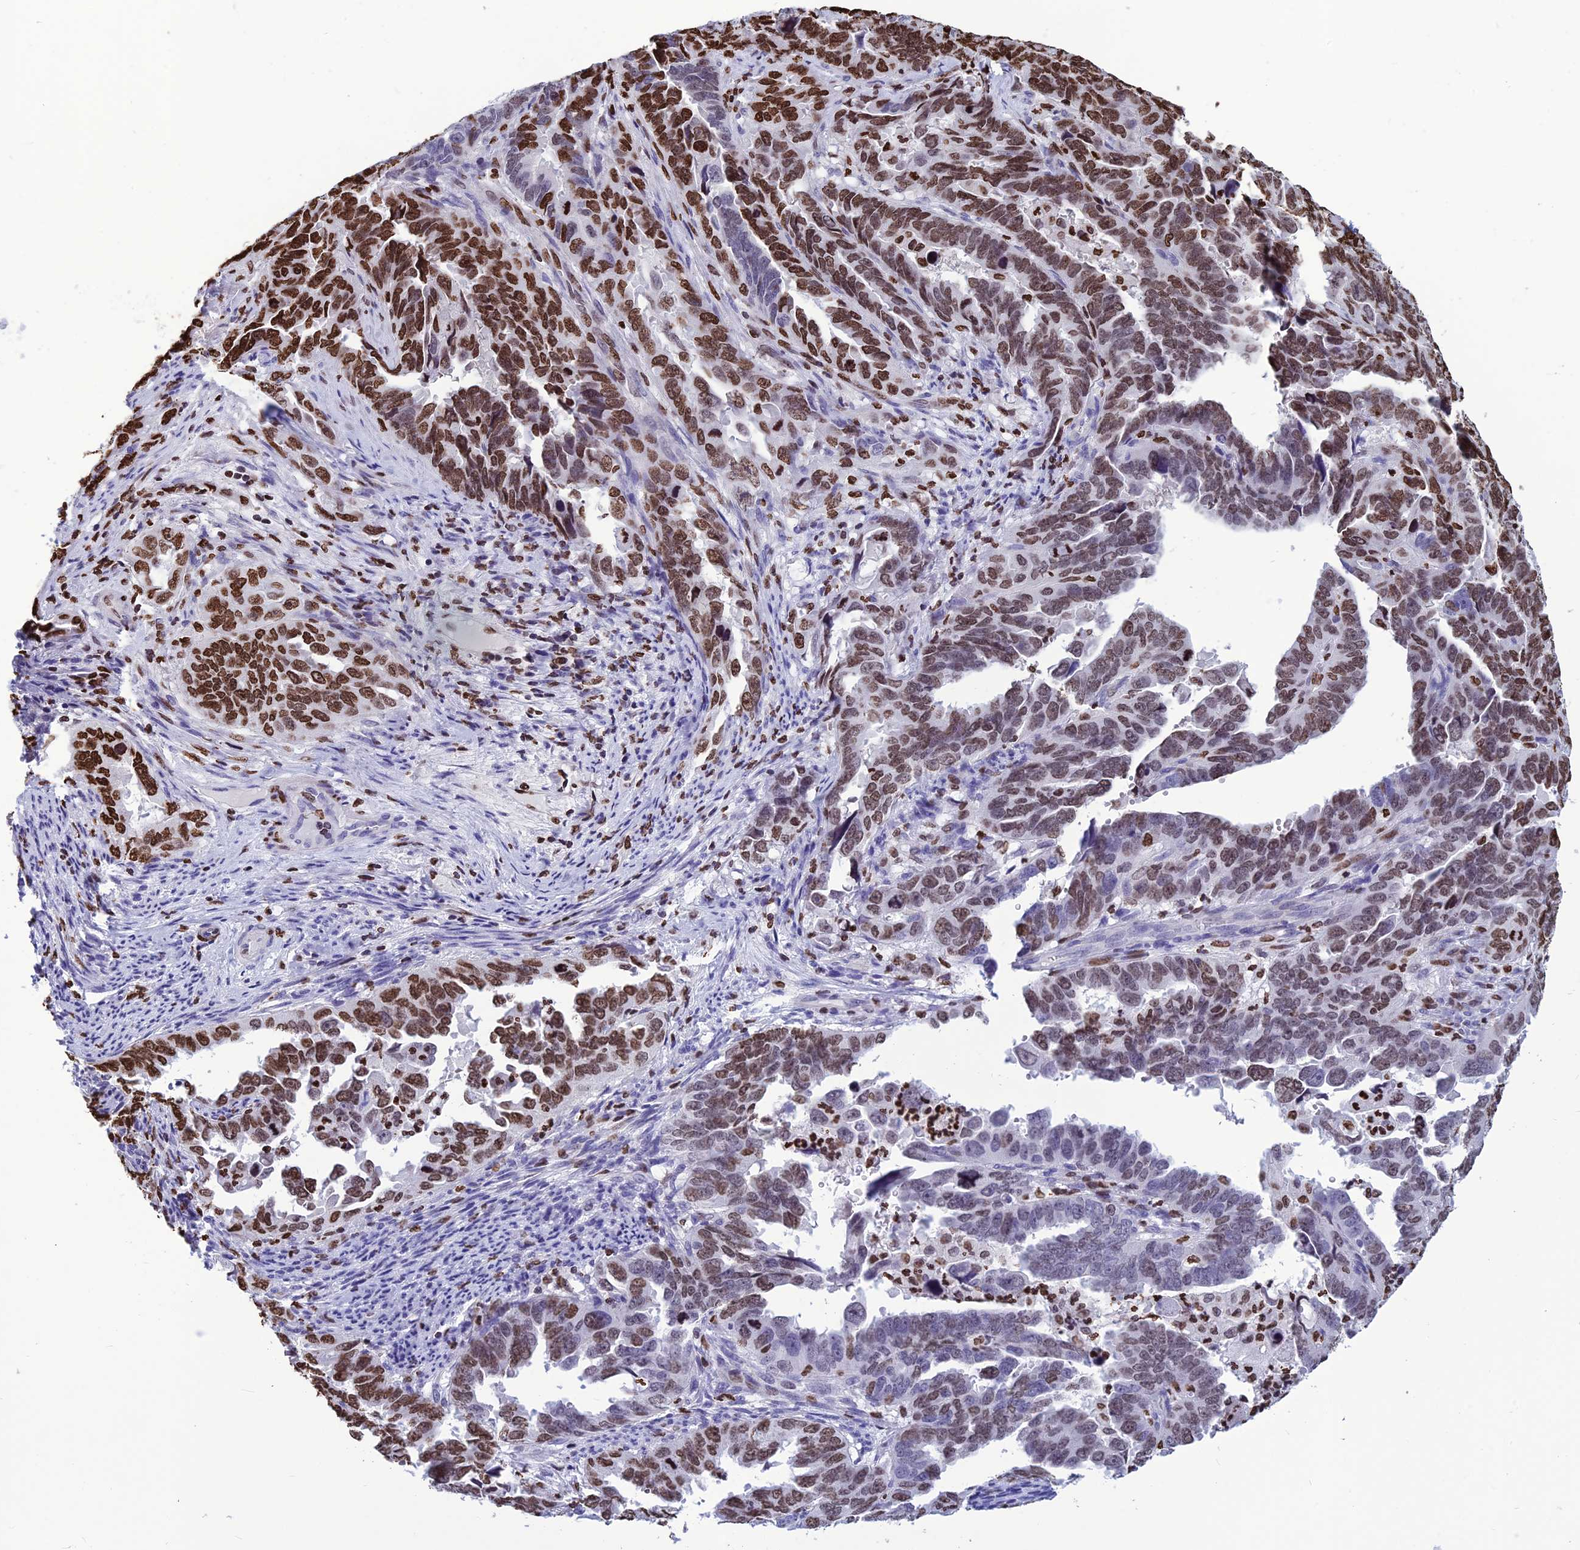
{"staining": {"intensity": "strong", "quantity": "25%-75%", "location": "nuclear"}, "tissue": "endometrial cancer", "cell_type": "Tumor cells", "image_type": "cancer", "snomed": [{"axis": "morphology", "description": "Adenocarcinoma, NOS"}, {"axis": "topography", "description": "Endometrium"}], "caption": "Immunohistochemical staining of endometrial cancer (adenocarcinoma) reveals high levels of strong nuclear staining in approximately 25%-75% of tumor cells.", "gene": "AKAP17A", "patient": {"sex": "female", "age": 65}}